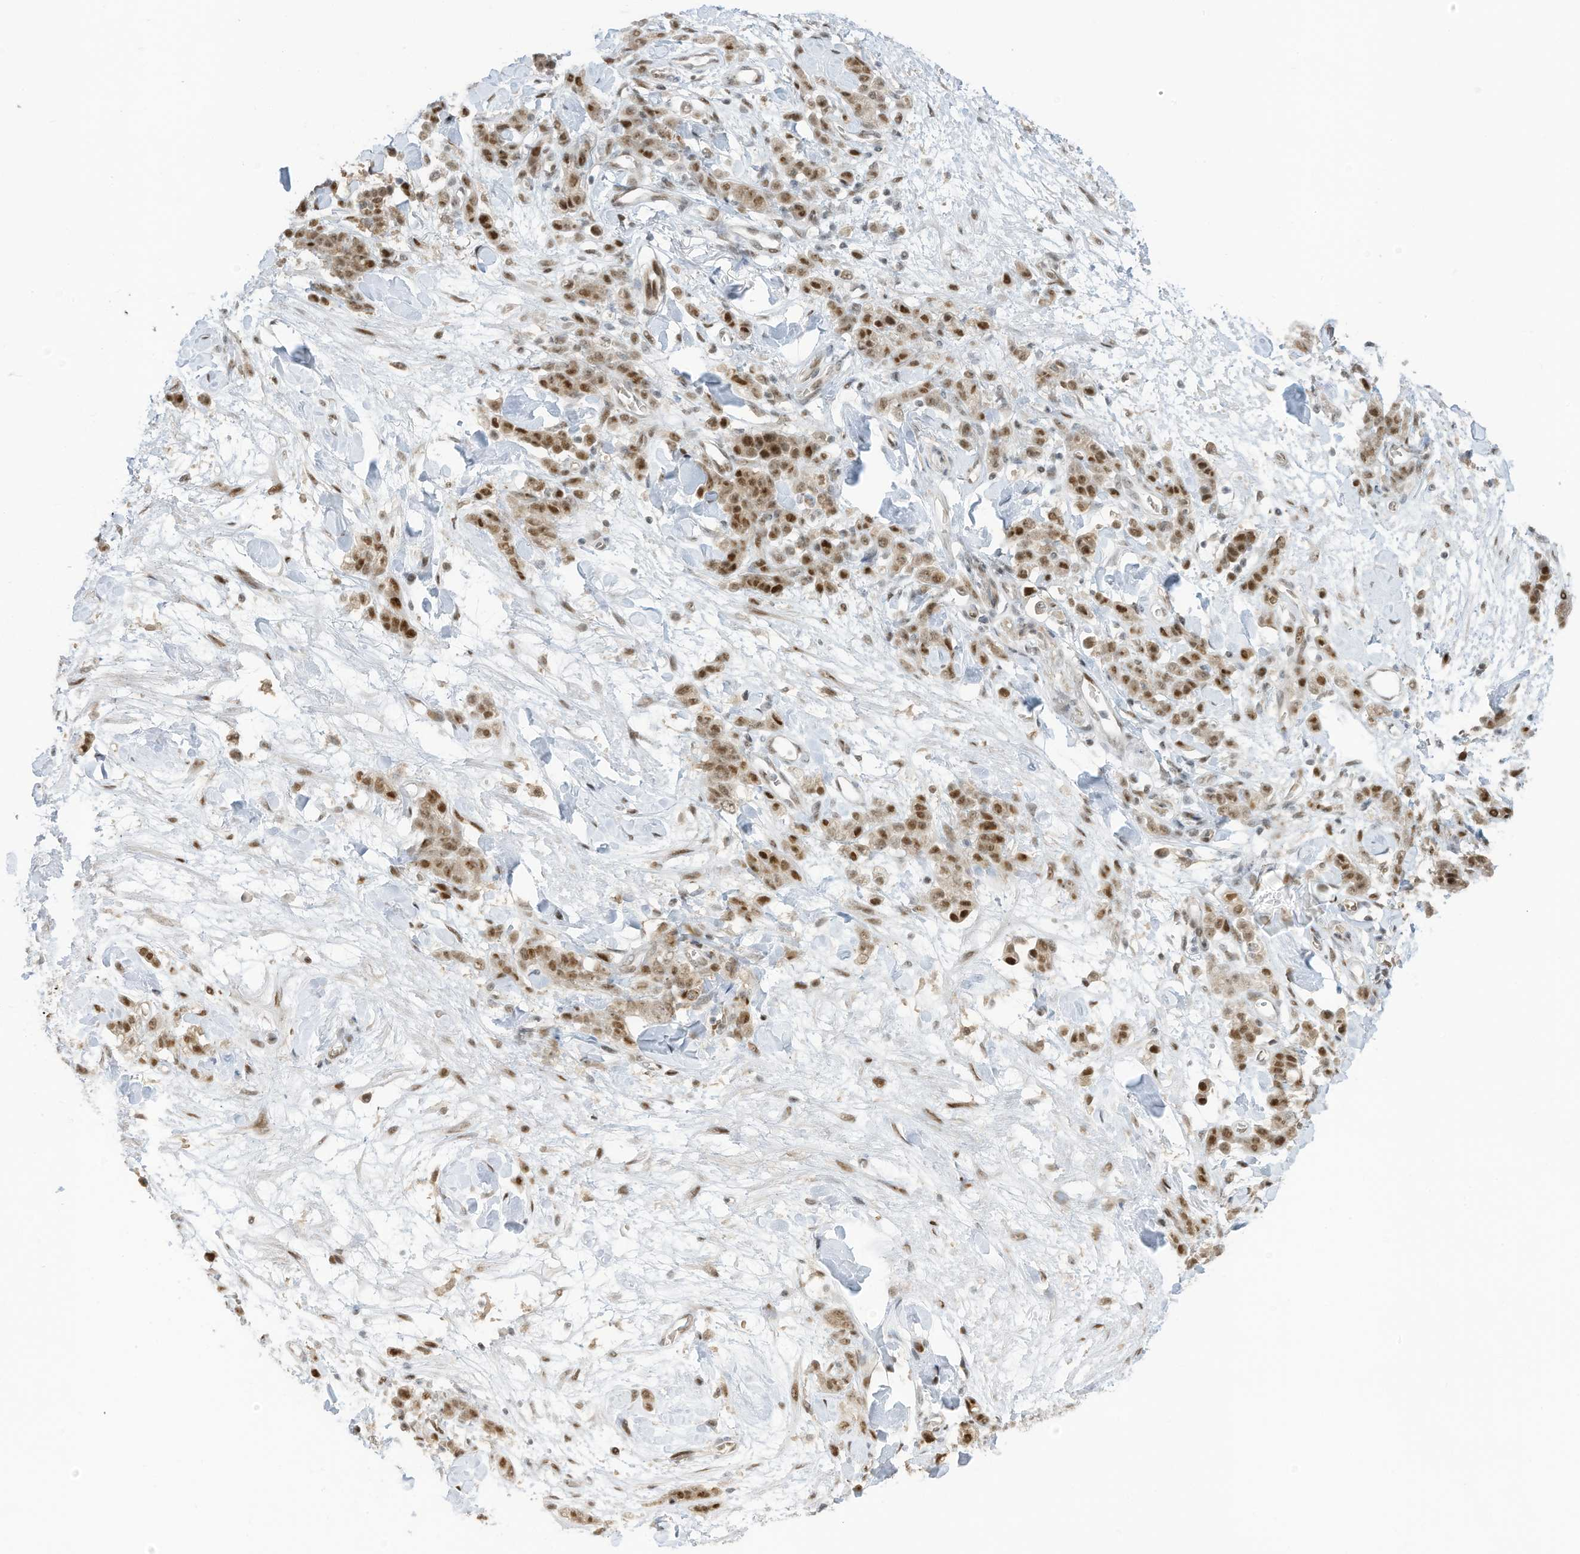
{"staining": {"intensity": "moderate", "quantity": ">75%", "location": "cytoplasmic/membranous,nuclear"}, "tissue": "stomach cancer", "cell_type": "Tumor cells", "image_type": "cancer", "snomed": [{"axis": "morphology", "description": "Normal tissue, NOS"}, {"axis": "morphology", "description": "Adenocarcinoma, NOS"}, {"axis": "topography", "description": "Stomach"}], "caption": "Immunohistochemistry (IHC) (DAB (3,3'-diaminobenzidine)) staining of stomach cancer (adenocarcinoma) displays moderate cytoplasmic/membranous and nuclear protein positivity in about >75% of tumor cells. The staining was performed using DAB (3,3'-diaminobenzidine), with brown indicating positive protein expression. Nuclei are stained blue with hematoxylin.", "gene": "ZCWPW2", "patient": {"sex": "male", "age": 82}}